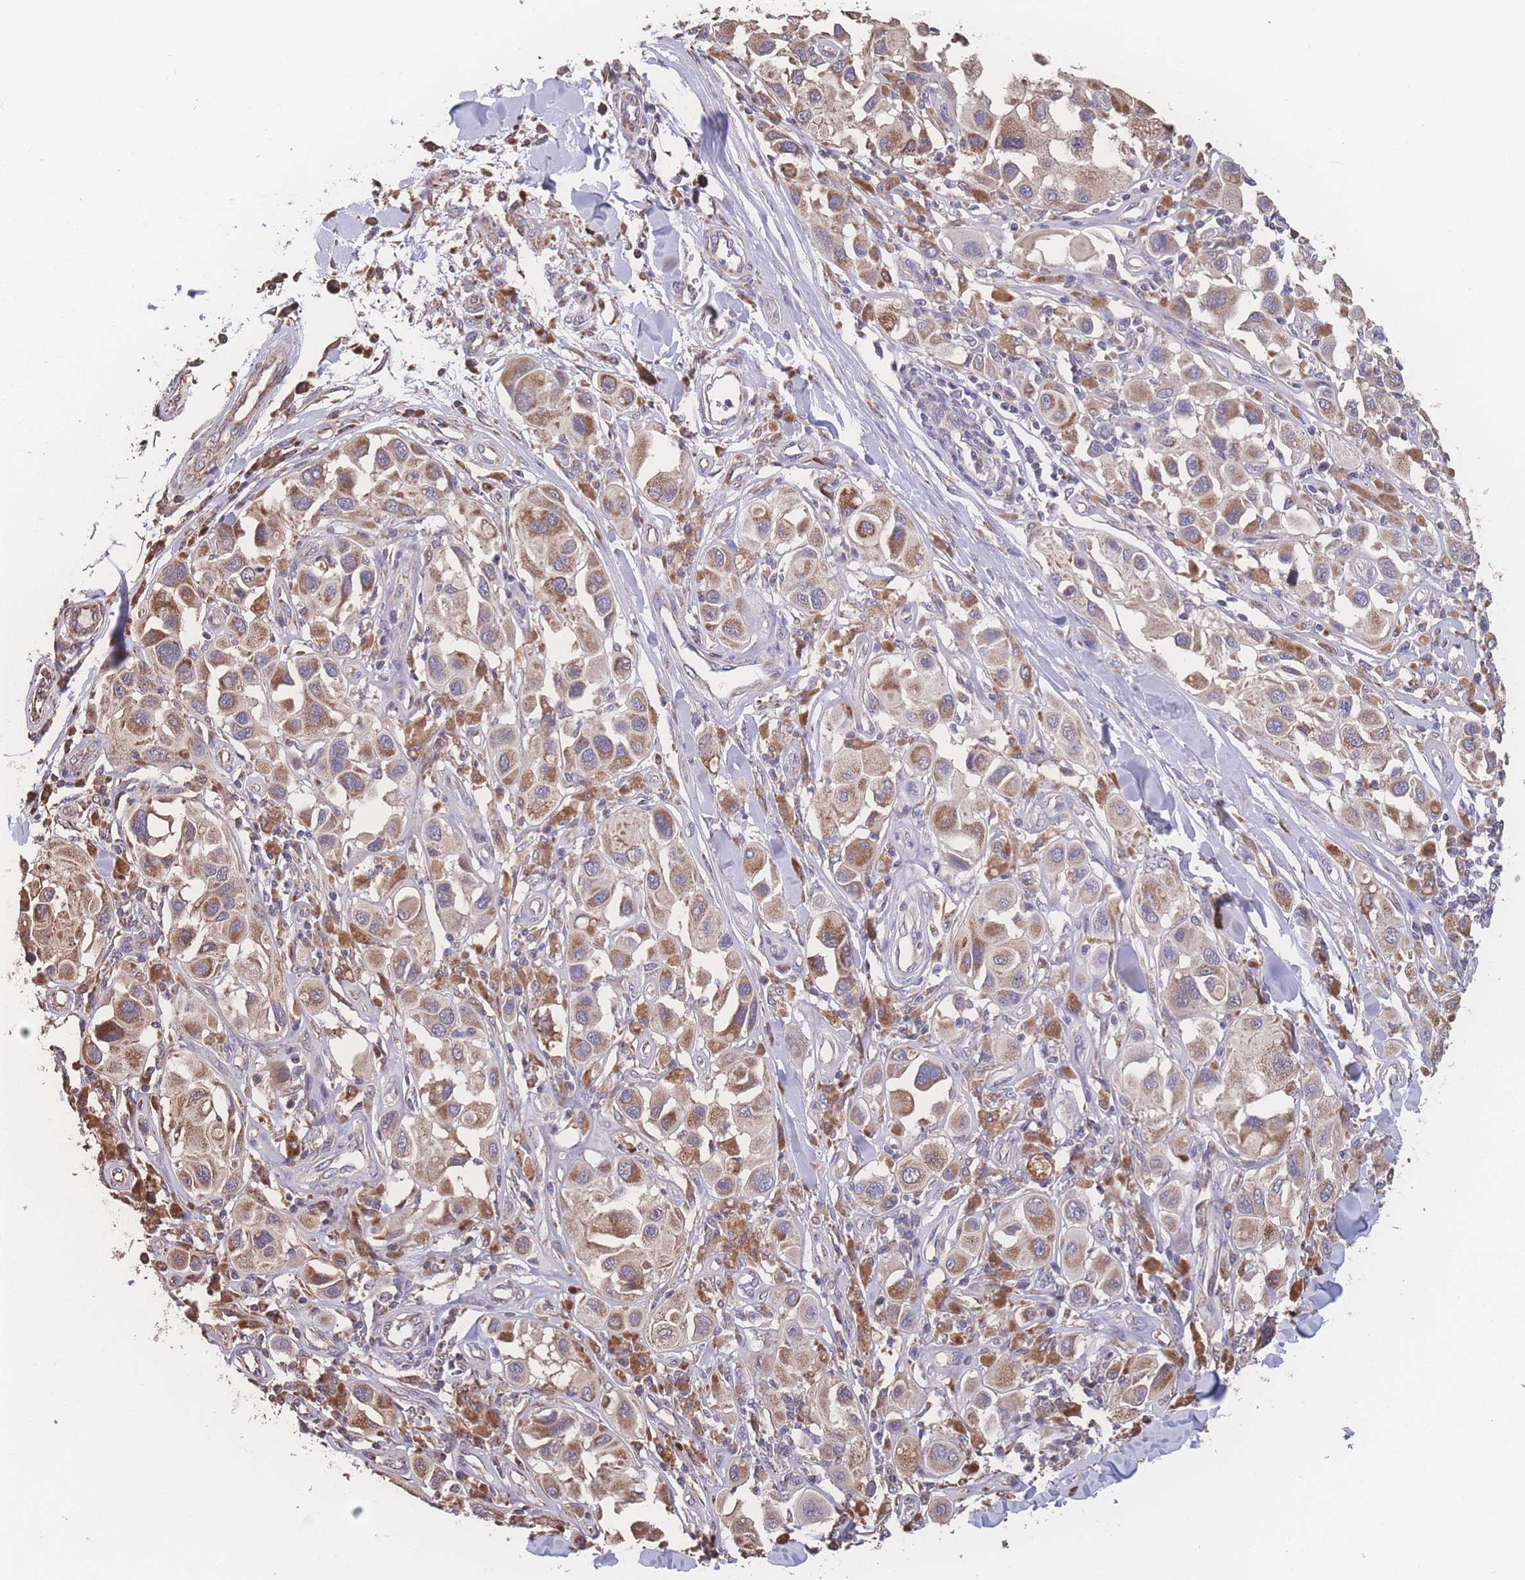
{"staining": {"intensity": "moderate", "quantity": "25%-75%", "location": "cytoplasmic/membranous"}, "tissue": "melanoma", "cell_type": "Tumor cells", "image_type": "cancer", "snomed": [{"axis": "morphology", "description": "Malignant melanoma, Metastatic site"}, {"axis": "topography", "description": "Skin"}], "caption": "The image exhibits a brown stain indicating the presence of a protein in the cytoplasmic/membranous of tumor cells in melanoma. (DAB (3,3'-diaminobenzidine) = brown stain, brightfield microscopy at high magnification).", "gene": "SGSM3", "patient": {"sex": "male", "age": 41}}